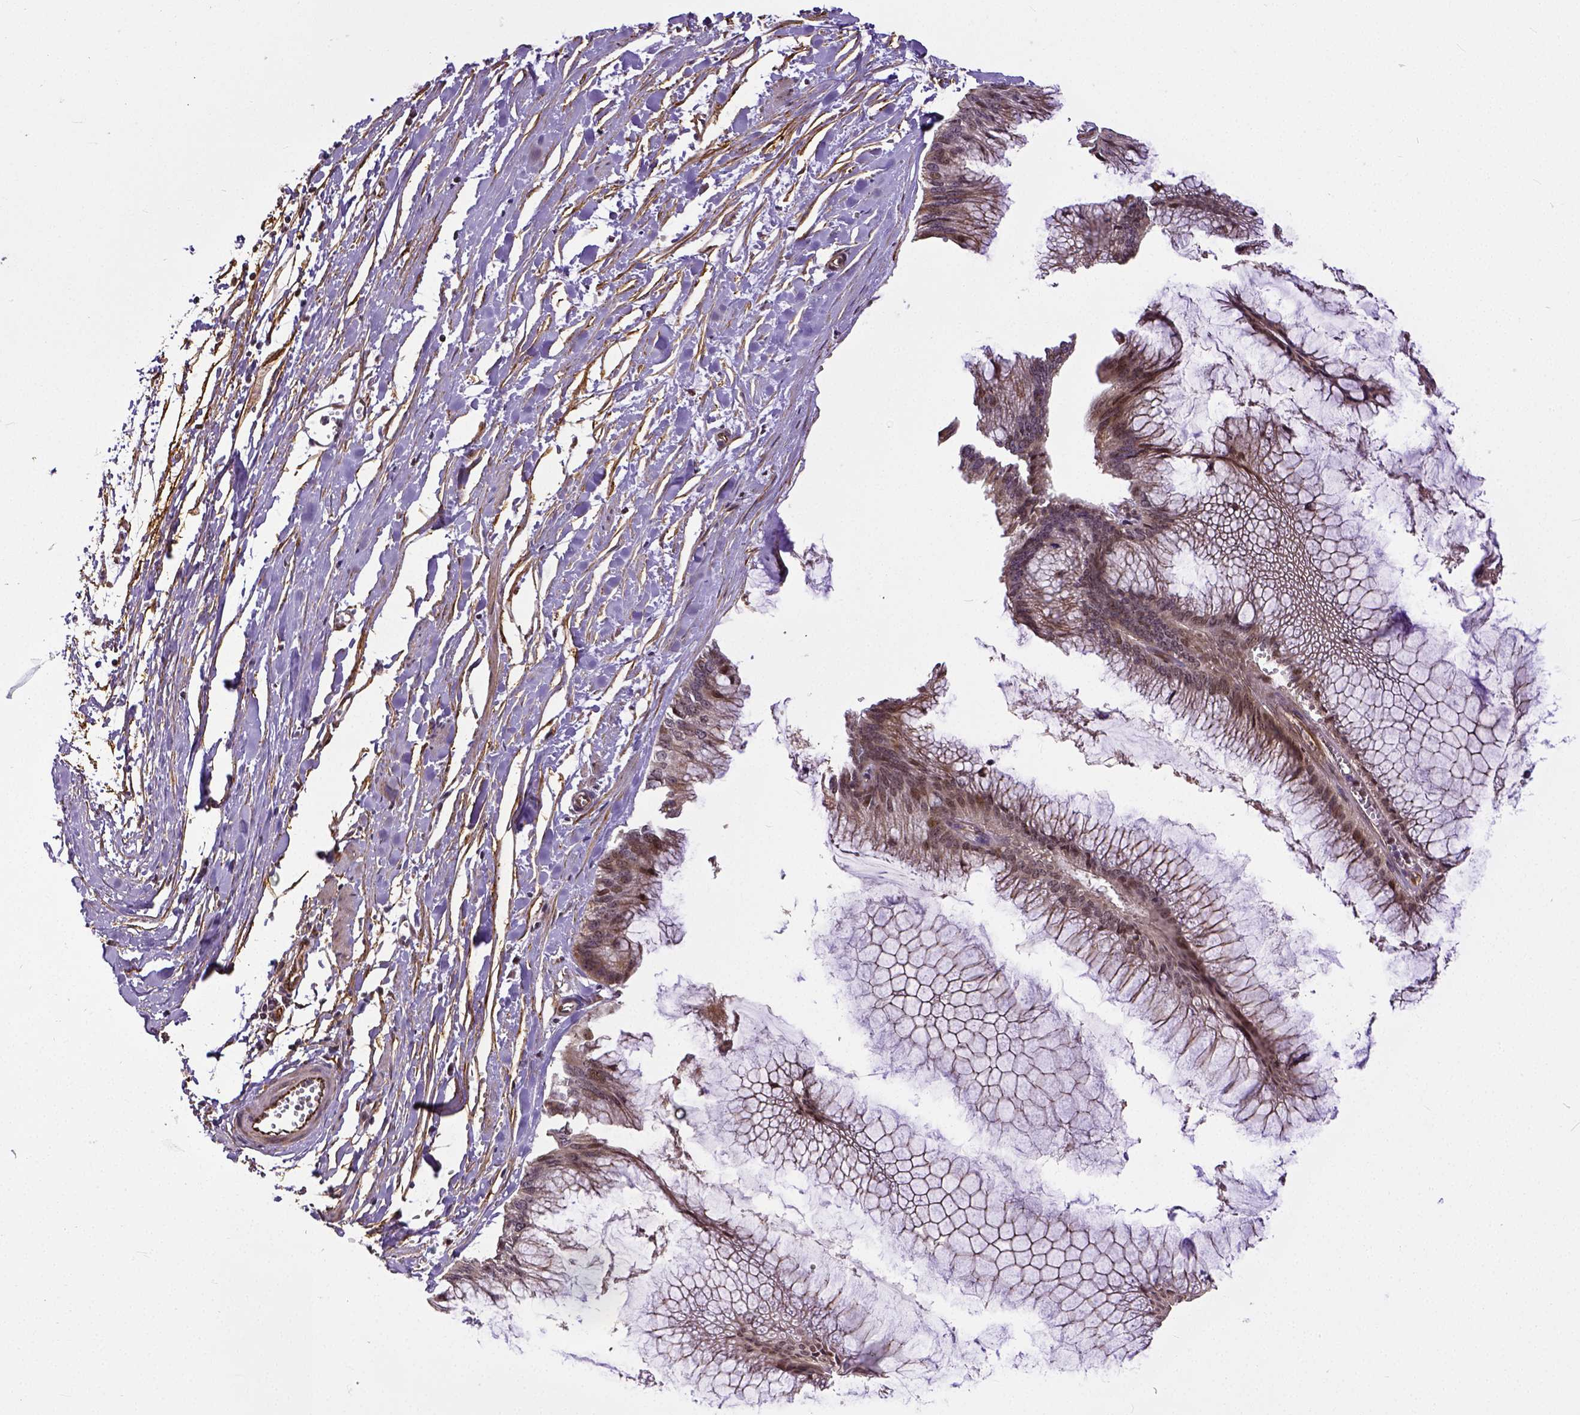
{"staining": {"intensity": "moderate", "quantity": ">75%", "location": "cytoplasmic/membranous"}, "tissue": "ovarian cancer", "cell_type": "Tumor cells", "image_type": "cancer", "snomed": [{"axis": "morphology", "description": "Cystadenocarcinoma, mucinous, NOS"}, {"axis": "topography", "description": "Ovary"}], "caption": "A micrograph showing moderate cytoplasmic/membranous positivity in approximately >75% of tumor cells in ovarian cancer, as visualized by brown immunohistochemical staining.", "gene": "DICER1", "patient": {"sex": "female", "age": 44}}